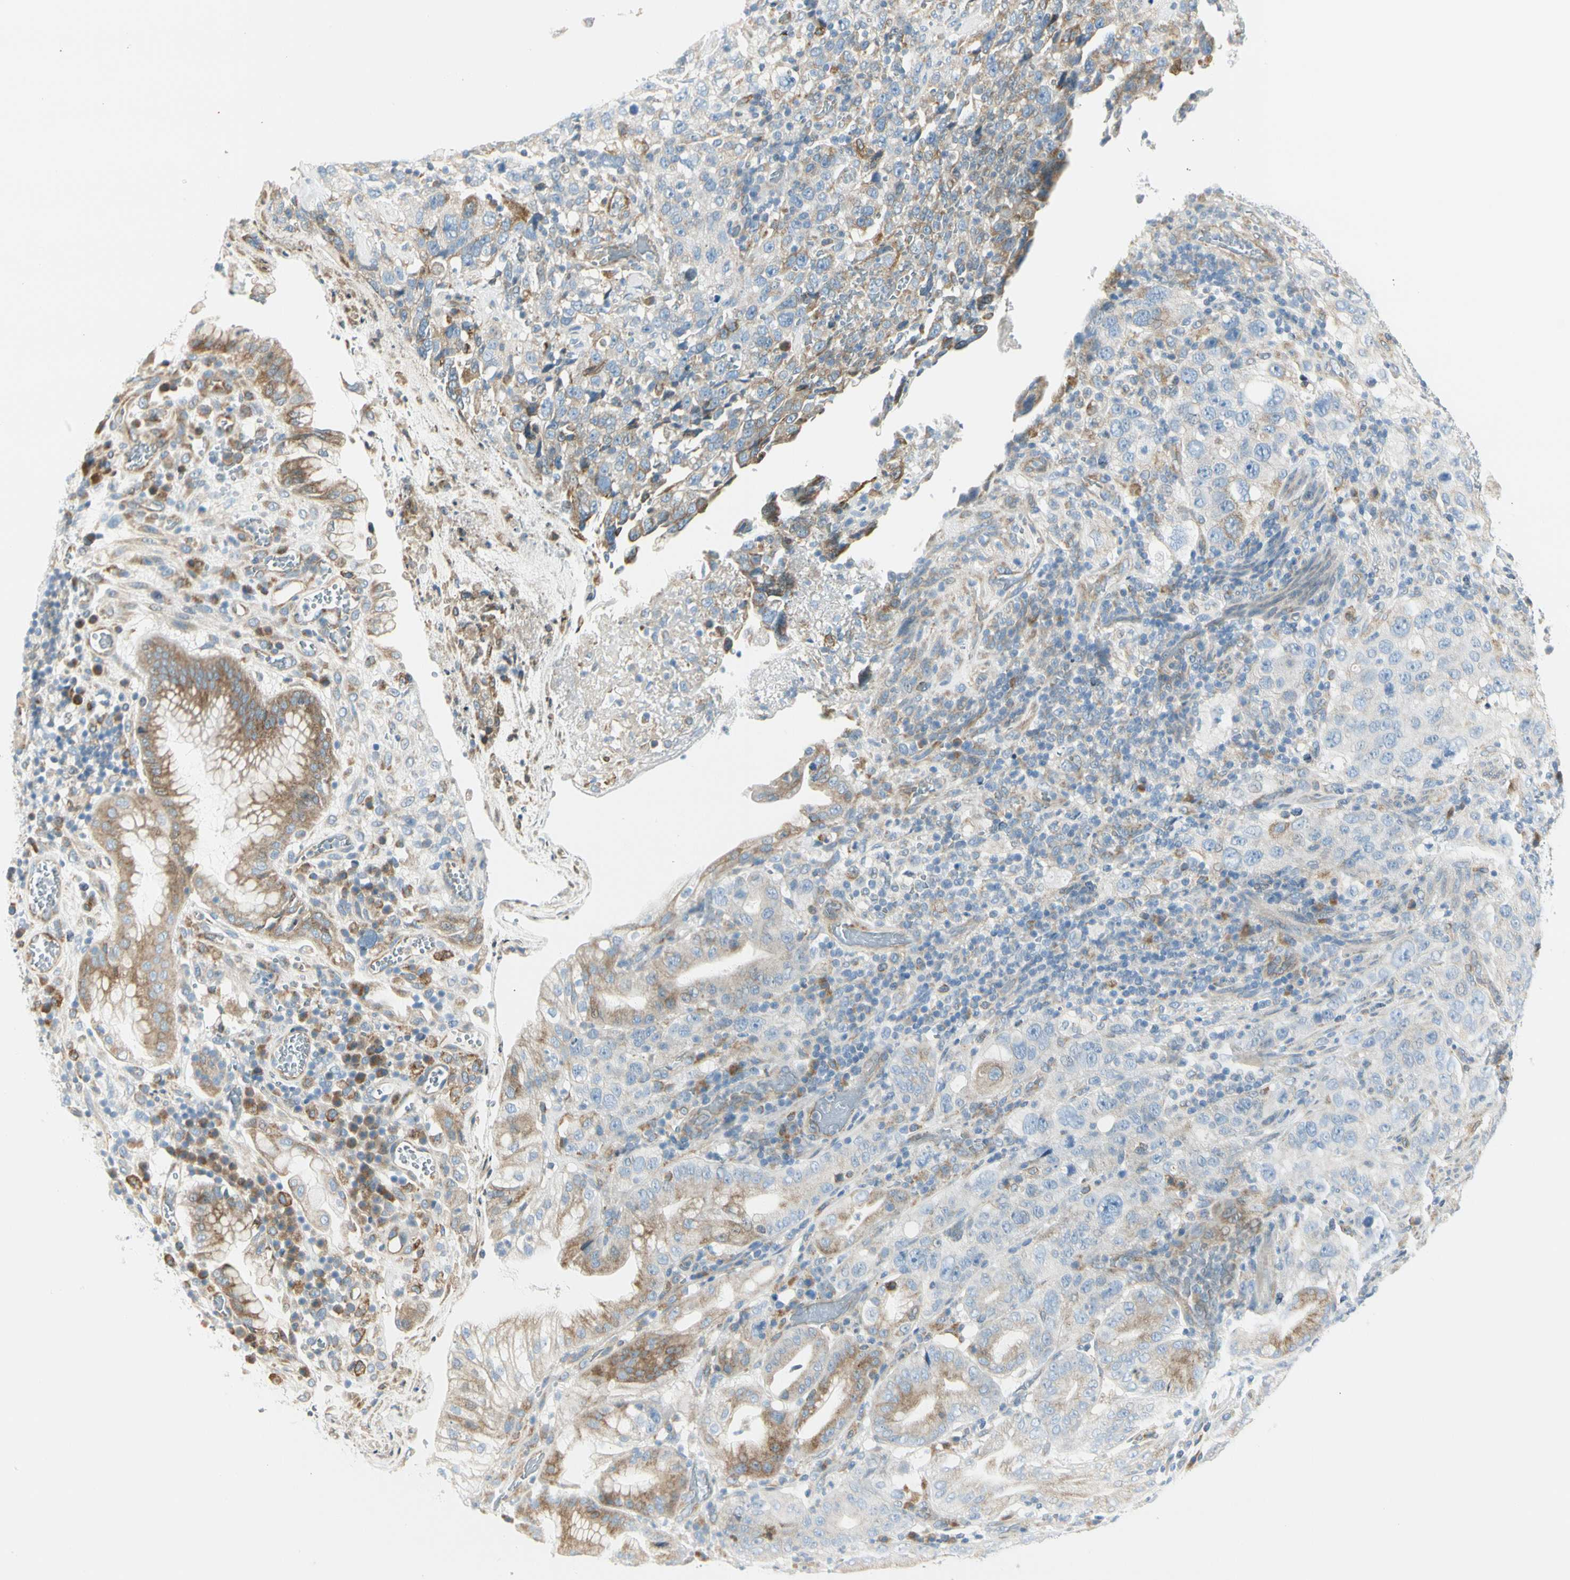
{"staining": {"intensity": "weak", "quantity": "<25%", "location": "cytoplasmic/membranous"}, "tissue": "stomach cancer", "cell_type": "Tumor cells", "image_type": "cancer", "snomed": [{"axis": "morphology", "description": "Normal tissue, NOS"}, {"axis": "morphology", "description": "Adenocarcinoma, NOS"}, {"axis": "topography", "description": "Stomach"}], "caption": "Human stomach cancer (adenocarcinoma) stained for a protein using immunohistochemistry (IHC) shows no expression in tumor cells.", "gene": "TNFSF11", "patient": {"sex": "male", "age": 48}}